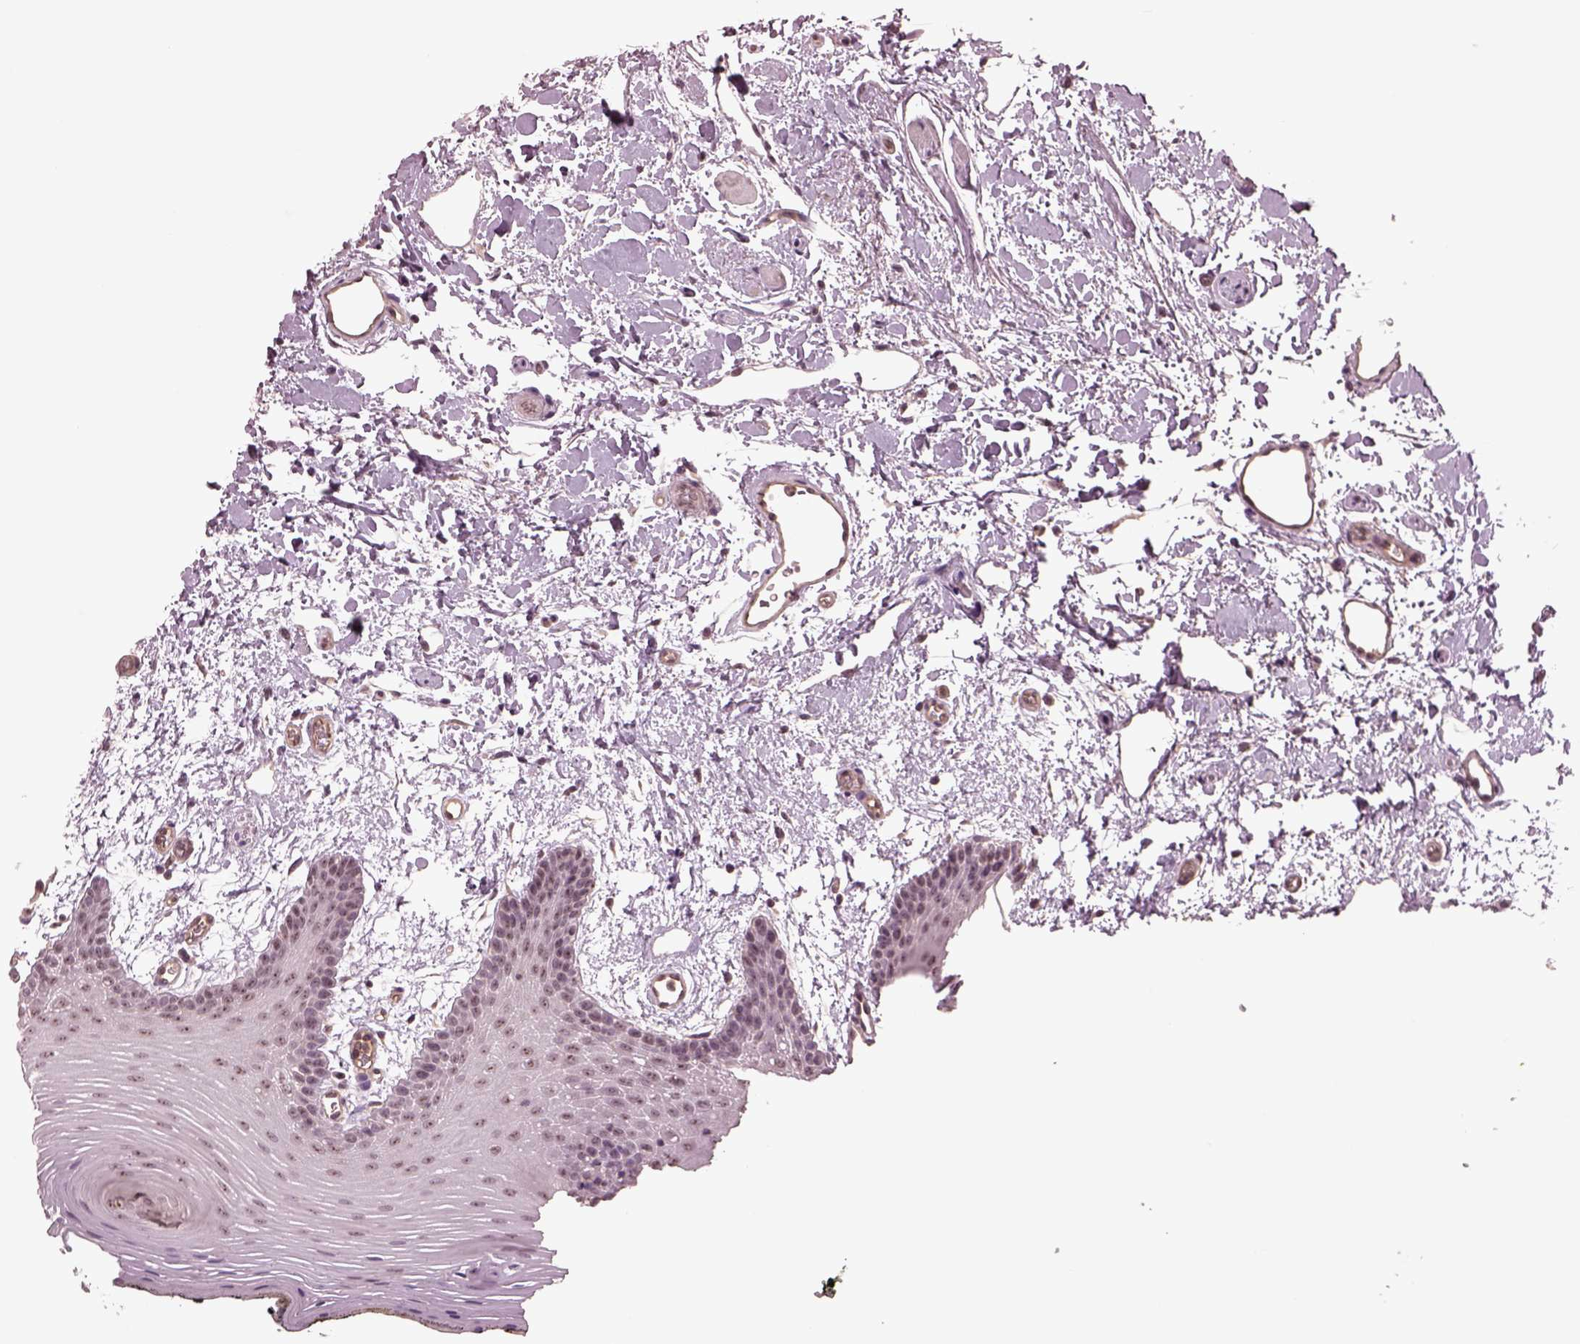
{"staining": {"intensity": "moderate", "quantity": "25%-75%", "location": "nuclear"}, "tissue": "oral mucosa", "cell_type": "Squamous epithelial cells", "image_type": "normal", "snomed": [{"axis": "morphology", "description": "Normal tissue, NOS"}, {"axis": "topography", "description": "Oral tissue"}, {"axis": "topography", "description": "Head-Neck"}], "caption": "Oral mucosa stained with DAB (3,3'-diaminobenzidine) IHC displays medium levels of moderate nuclear positivity in approximately 25%-75% of squamous epithelial cells.", "gene": "GNRH1", "patient": {"sex": "male", "age": 65}}